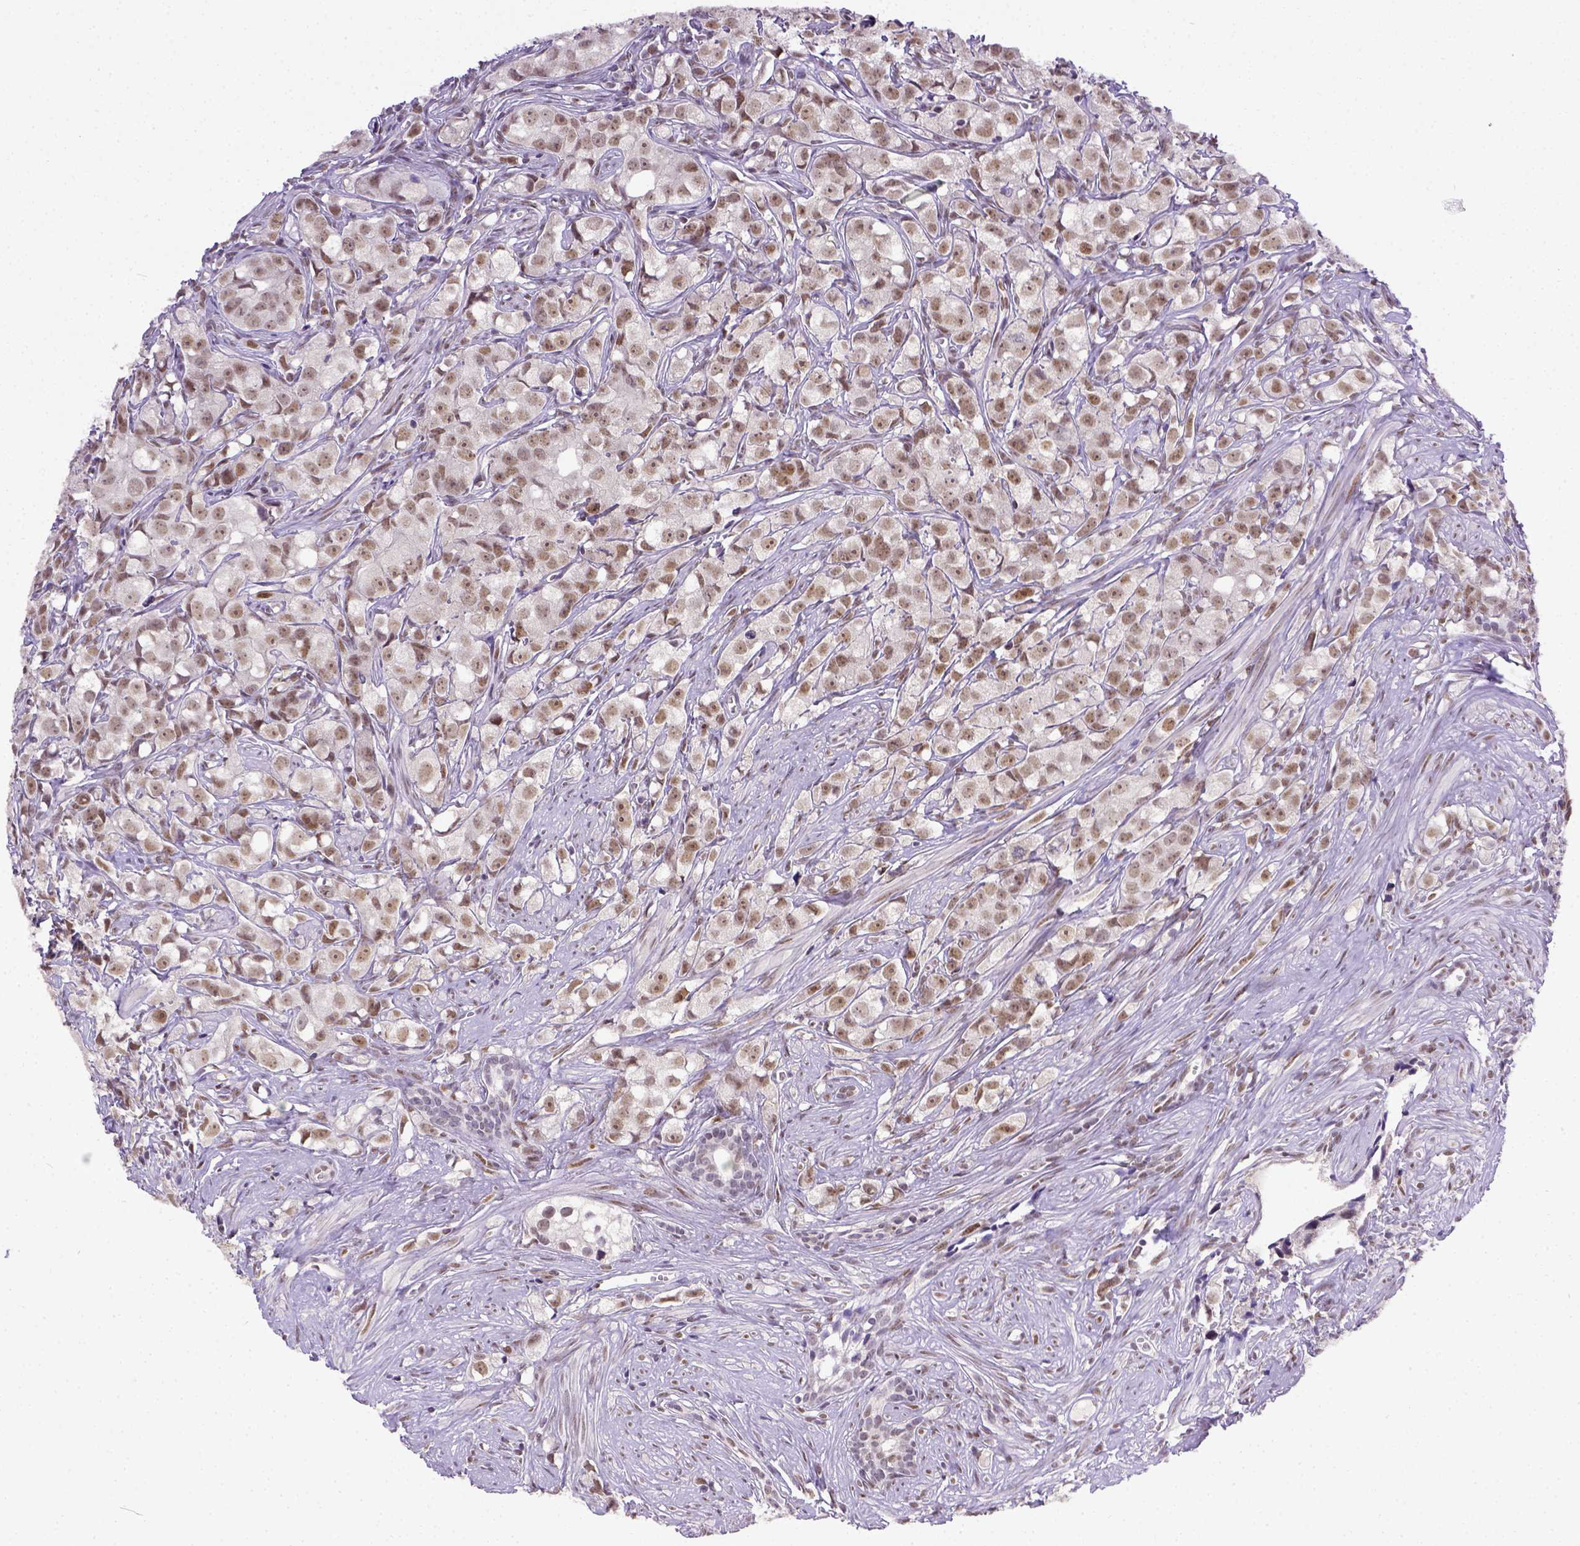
{"staining": {"intensity": "weak", "quantity": ">75%", "location": "nuclear"}, "tissue": "prostate cancer", "cell_type": "Tumor cells", "image_type": "cancer", "snomed": [{"axis": "morphology", "description": "Adenocarcinoma, High grade"}, {"axis": "topography", "description": "Prostate"}], "caption": "This image displays IHC staining of human prostate high-grade adenocarcinoma, with low weak nuclear staining in about >75% of tumor cells.", "gene": "ERCC1", "patient": {"sex": "male", "age": 68}}